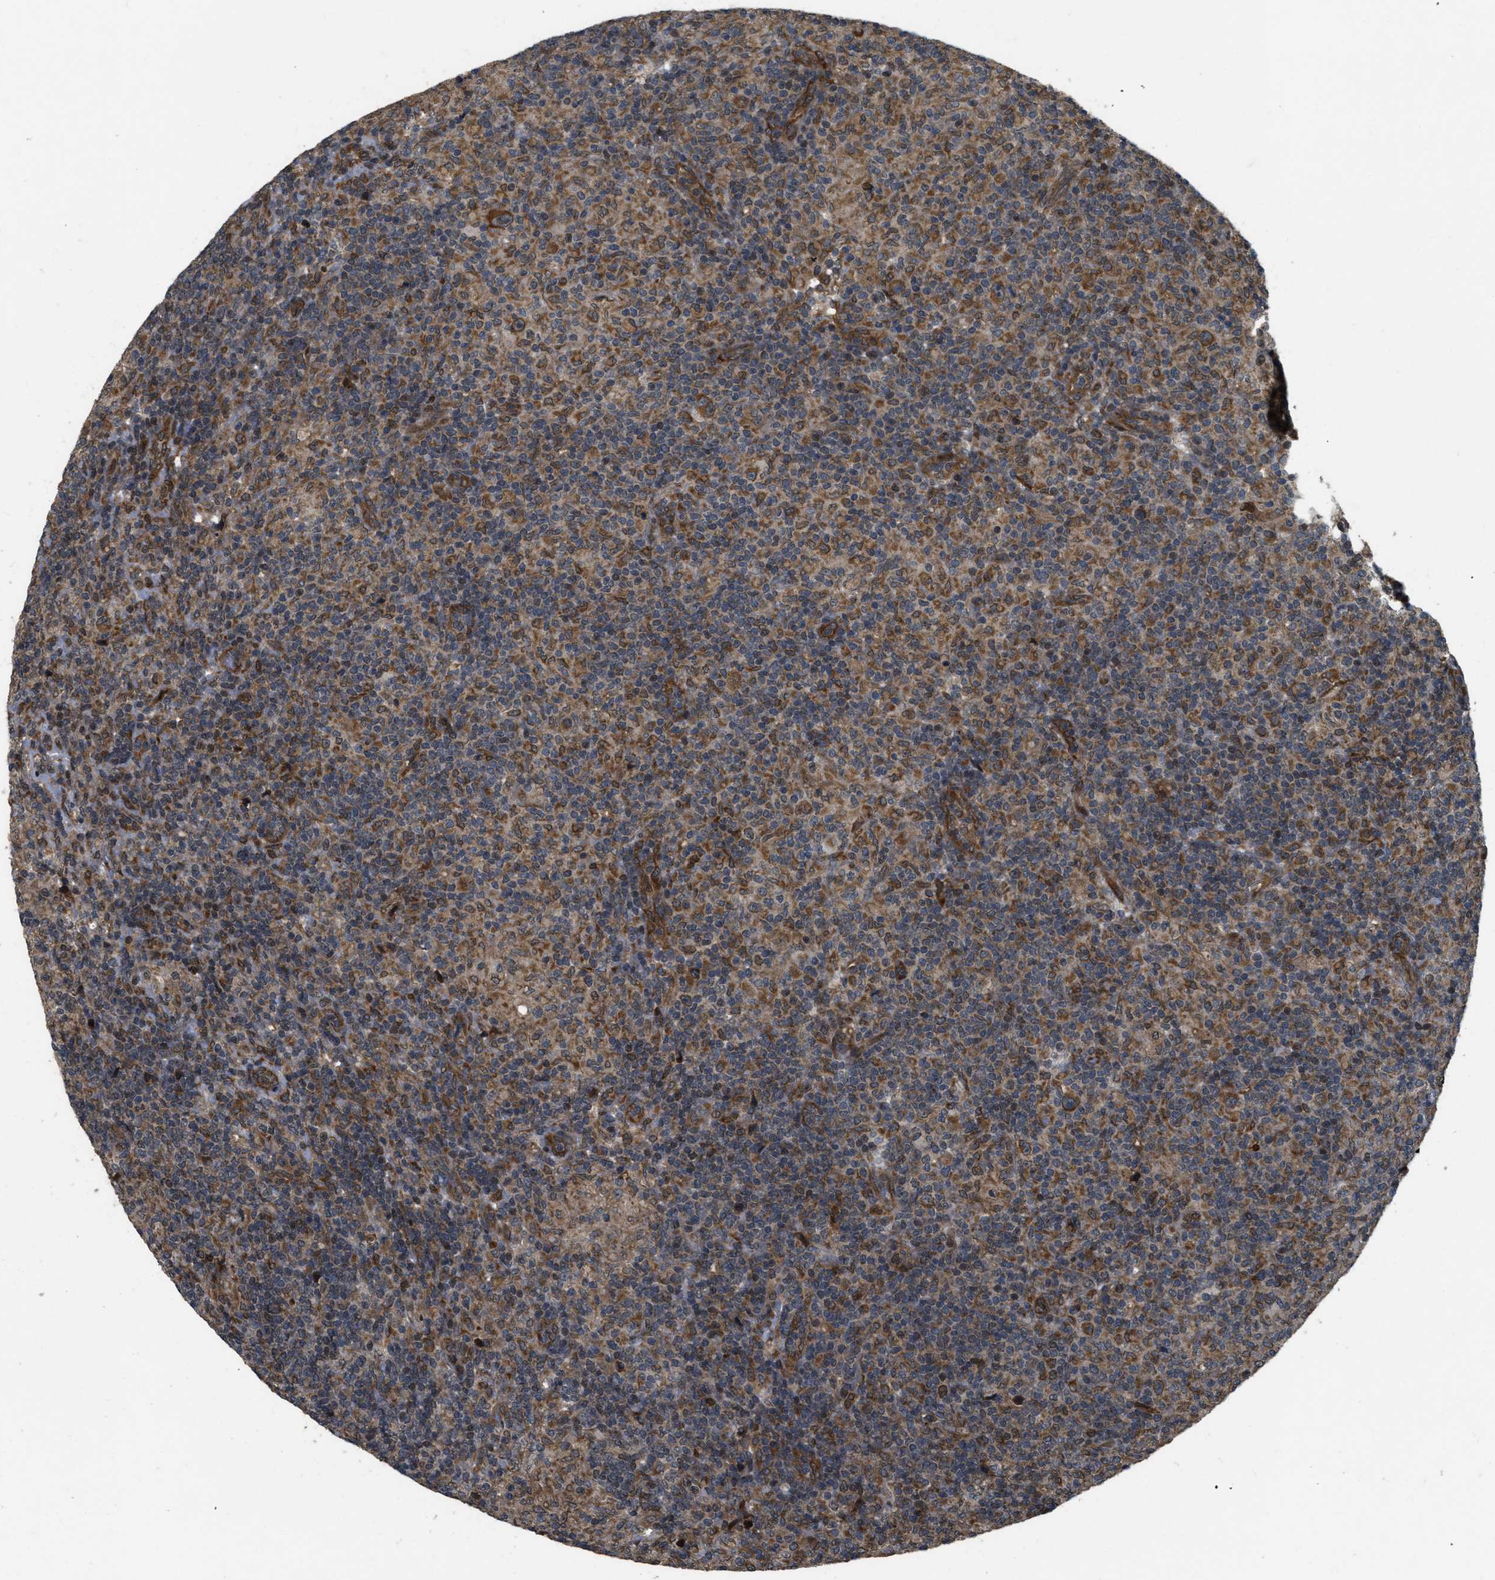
{"staining": {"intensity": "moderate", "quantity": ">75%", "location": "cytoplasmic/membranous"}, "tissue": "lymphoma", "cell_type": "Tumor cells", "image_type": "cancer", "snomed": [{"axis": "morphology", "description": "Hodgkin's disease, NOS"}, {"axis": "topography", "description": "Lymph node"}], "caption": "Moderate cytoplasmic/membranous protein positivity is seen in approximately >75% of tumor cells in Hodgkin's disease. (Brightfield microscopy of DAB IHC at high magnification).", "gene": "SPTLC1", "patient": {"sex": "male", "age": 70}}